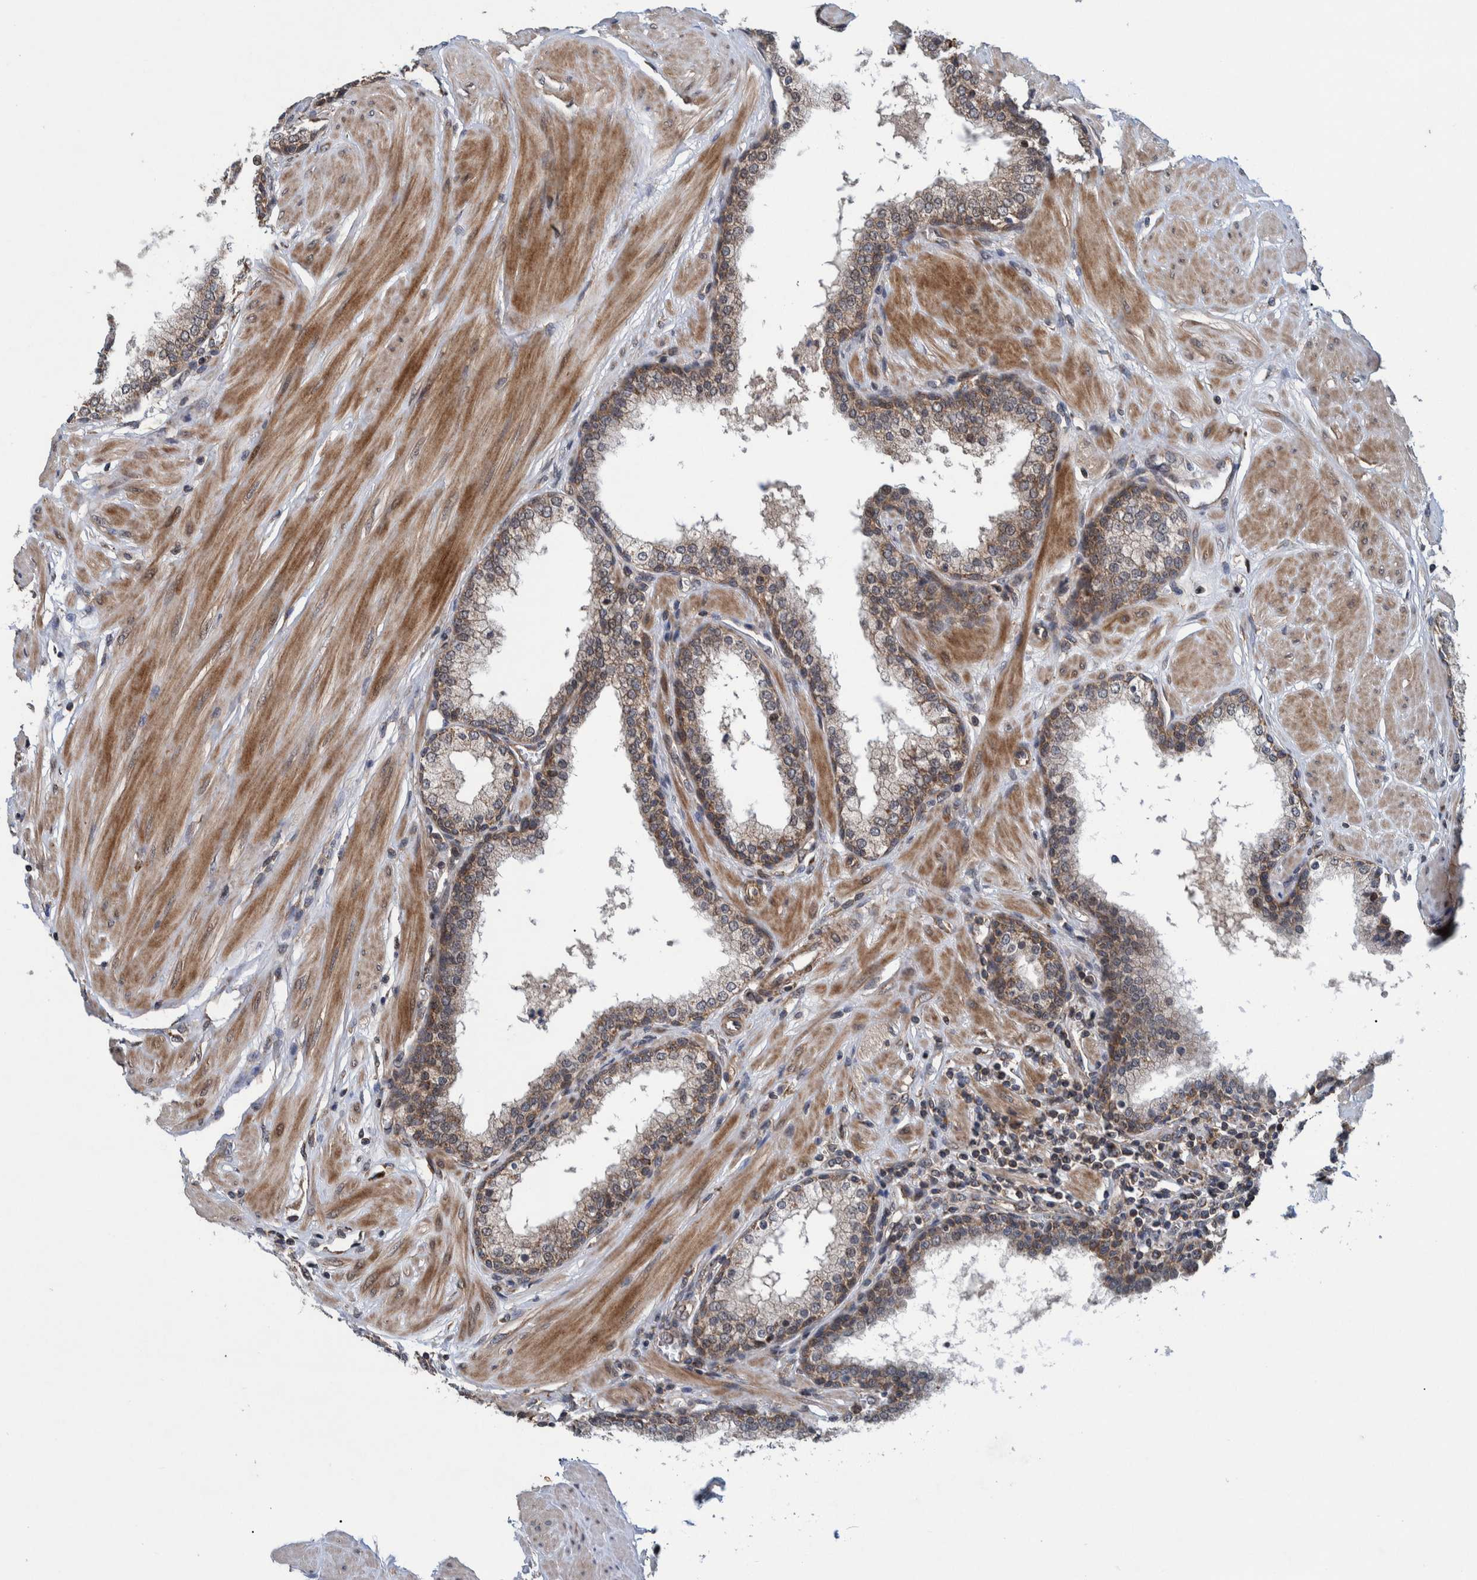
{"staining": {"intensity": "moderate", "quantity": ">75%", "location": "cytoplasmic/membranous"}, "tissue": "prostate", "cell_type": "Glandular cells", "image_type": "normal", "snomed": [{"axis": "morphology", "description": "Normal tissue, NOS"}, {"axis": "topography", "description": "Prostate"}], "caption": "Prostate stained for a protein demonstrates moderate cytoplasmic/membranous positivity in glandular cells. The staining is performed using DAB brown chromogen to label protein expression. The nuclei are counter-stained blue using hematoxylin.", "gene": "MRPS7", "patient": {"sex": "male", "age": 51}}